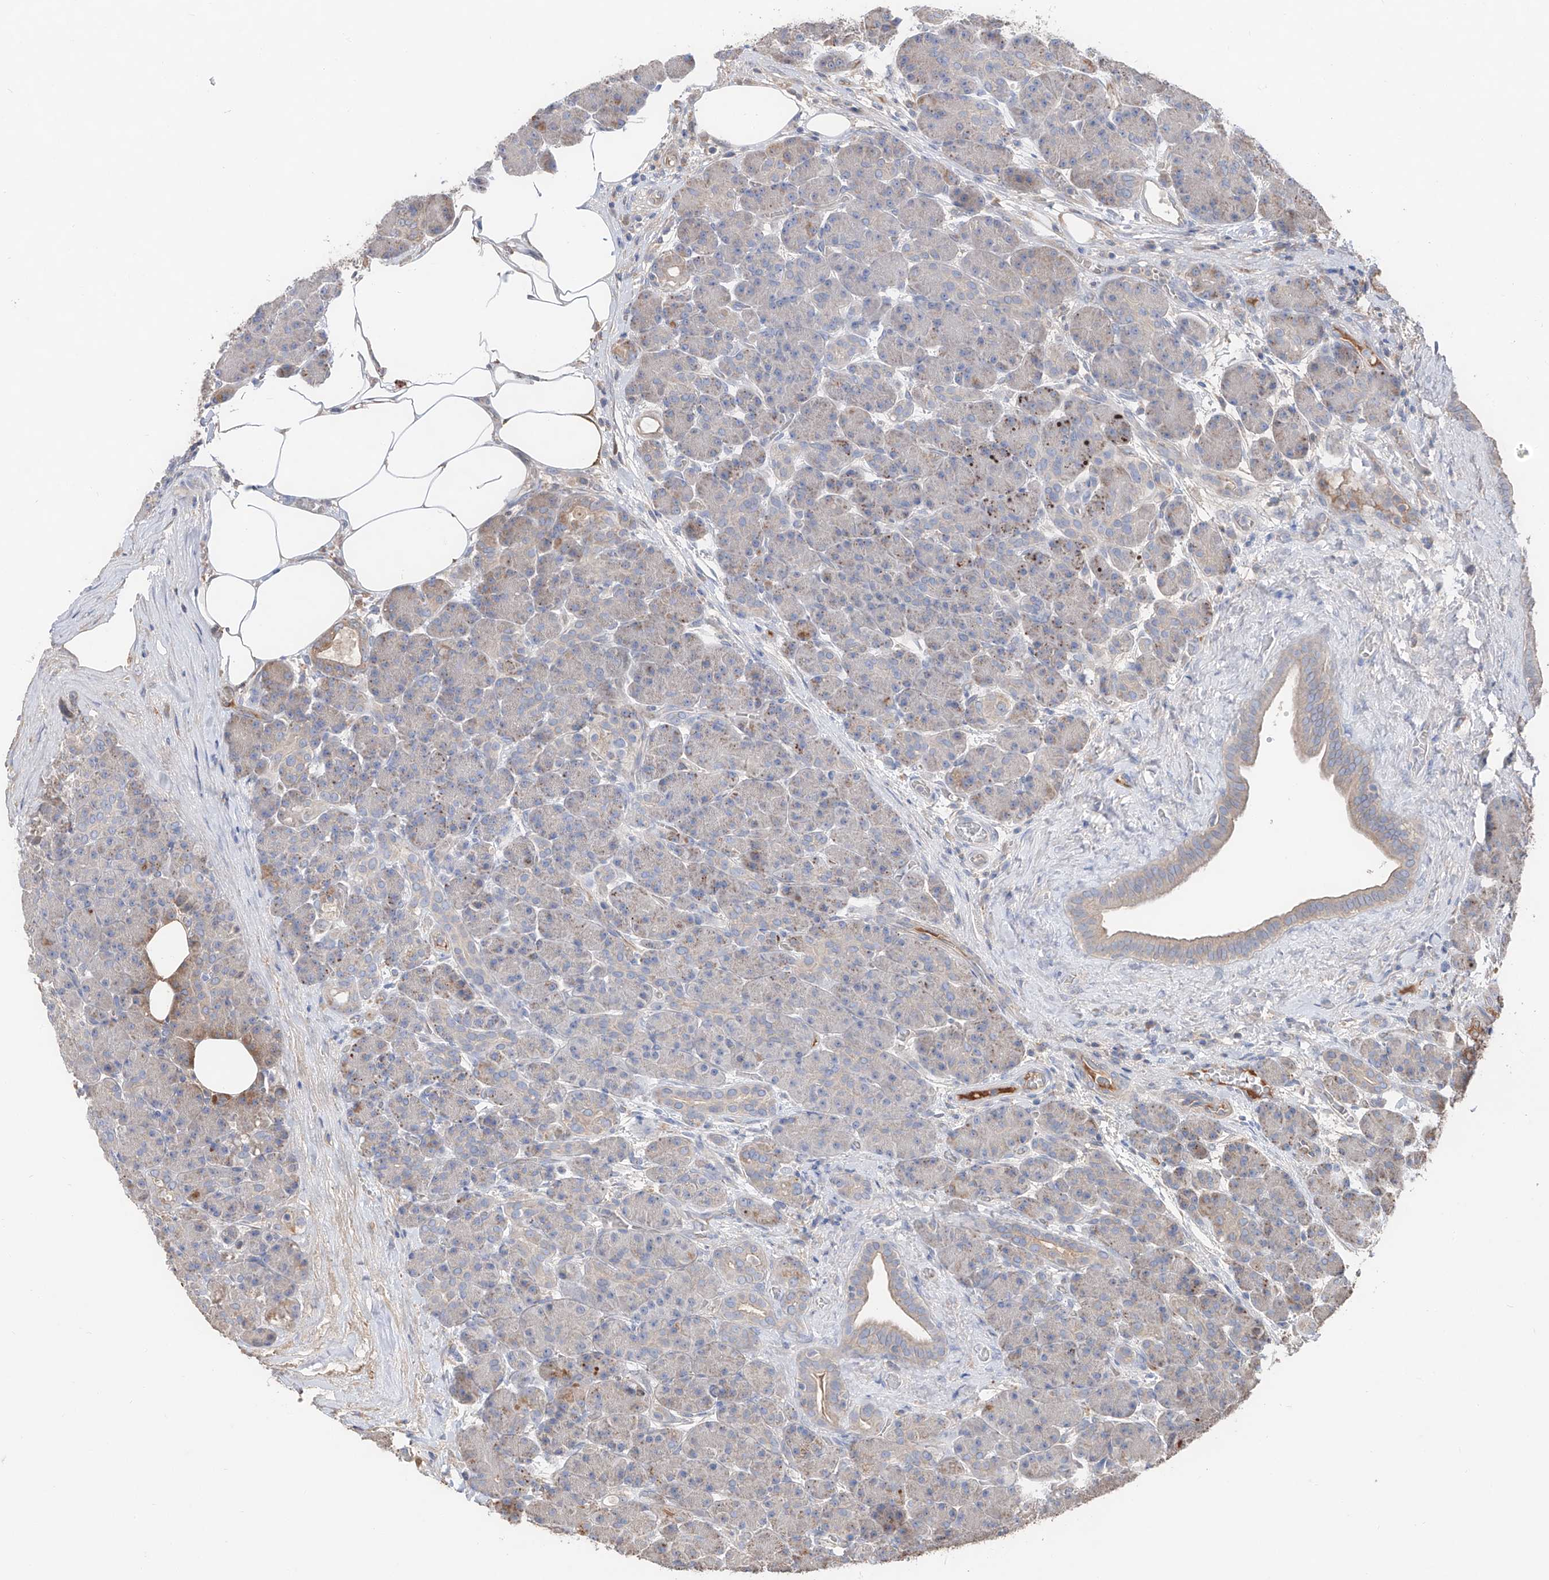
{"staining": {"intensity": "moderate", "quantity": "<25%", "location": "cytoplasmic/membranous"}, "tissue": "pancreas", "cell_type": "Exocrine glandular cells", "image_type": "normal", "snomed": [{"axis": "morphology", "description": "Normal tissue, NOS"}, {"axis": "topography", "description": "Pancreas"}], "caption": "This micrograph displays immunohistochemistry staining of normal human pancreas, with low moderate cytoplasmic/membranous positivity in about <25% of exocrine glandular cells.", "gene": "EDN1", "patient": {"sex": "male", "age": 63}}